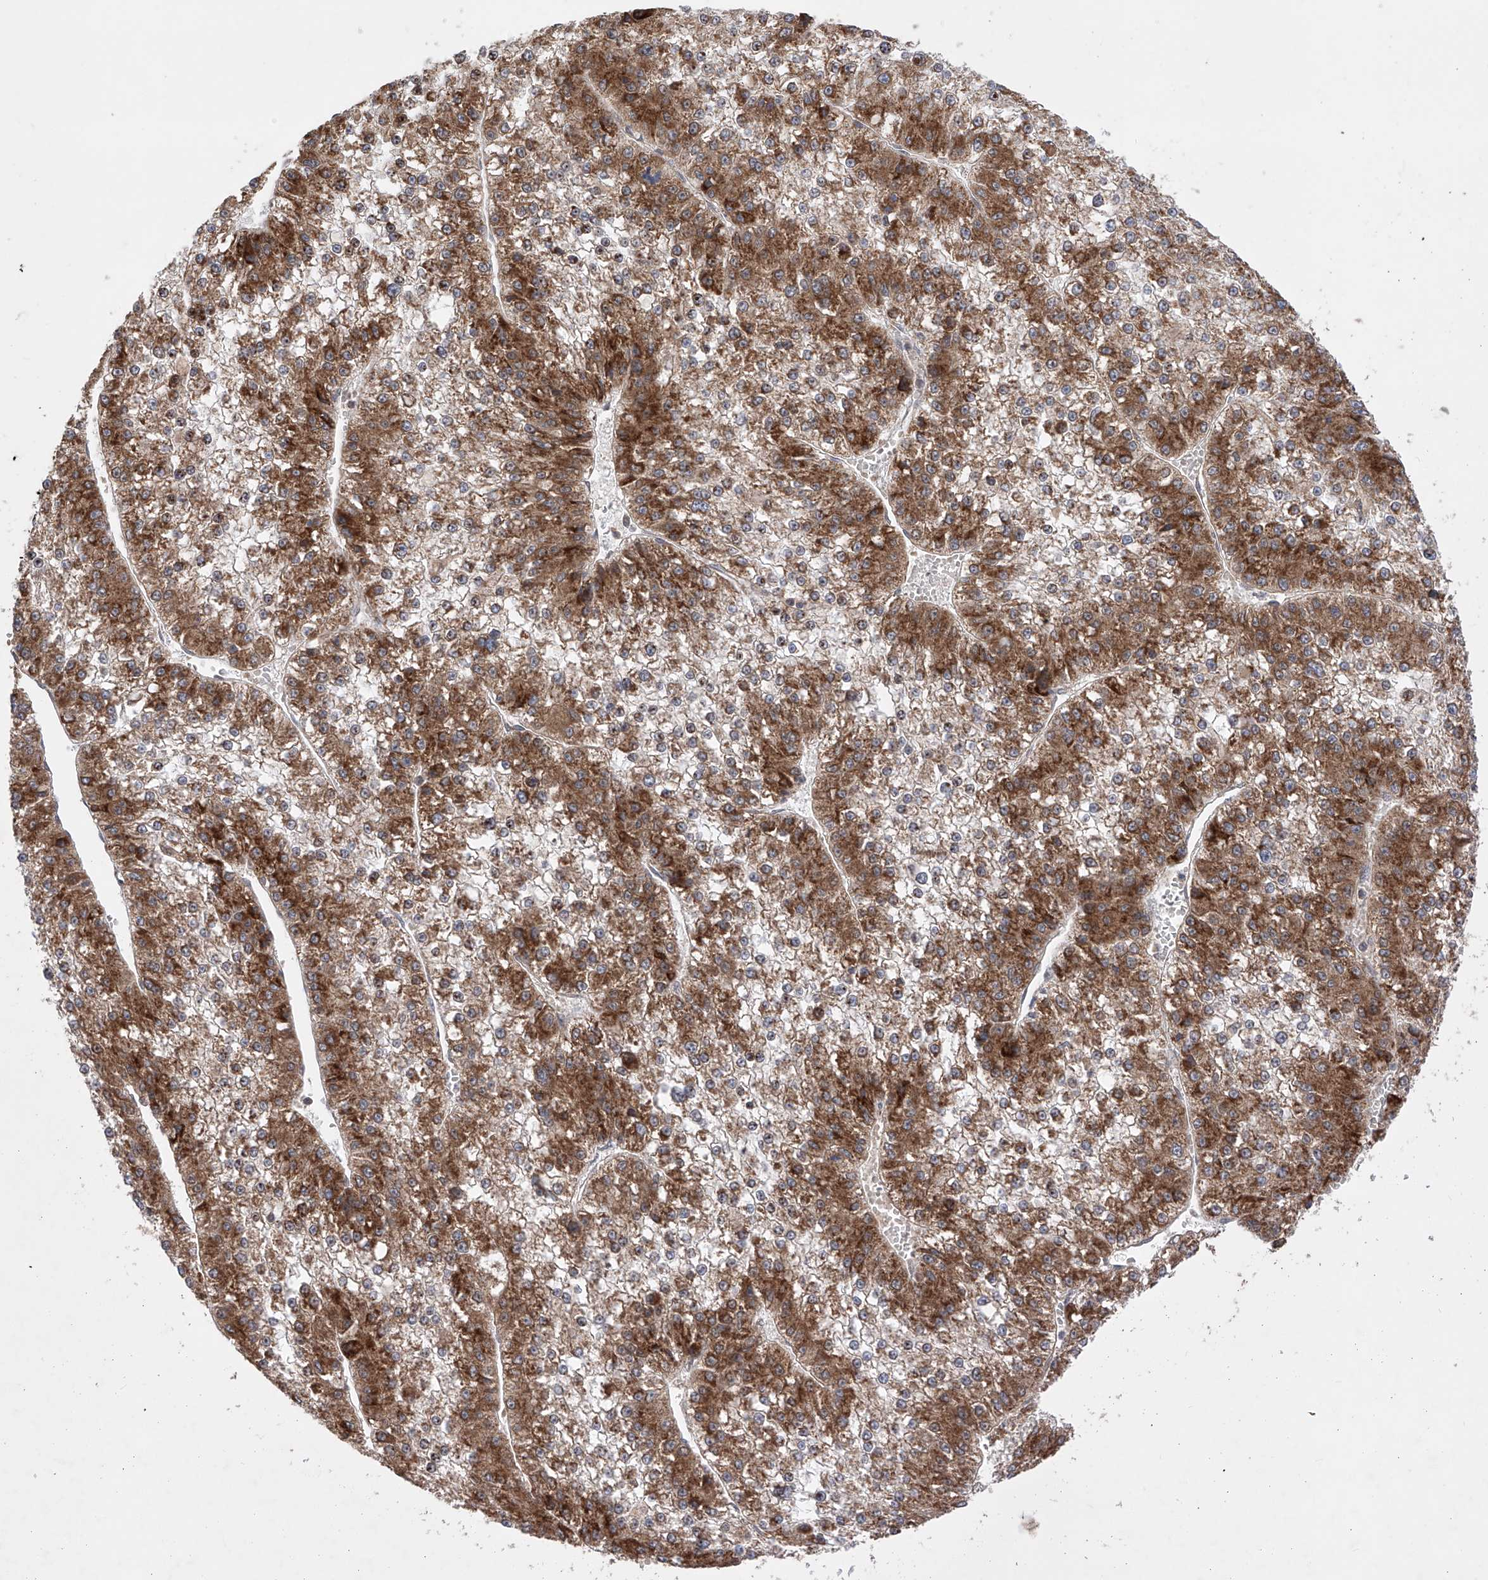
{"staining": {"intensity": "strong", "quantity": "25%-75%", "location": "cytoplasmic/membranous"}, "tissue": "liver cancer", "cell_type": "Tumor cells", "image_type": "cancer", "snomed": [{"axis": "morphology", "description": "Carcinoma, Hepatocellular, NOS"}, {"axis": "topography", "description": "Liver"}], "caption": "Immunohistochemistry (DAB (3,3'-diaminobenzidine)) staining of liver hepatocellular carcinoma reveals strong cytoplasmic/membranous protein positivity in approximately 25%-75% of tumor cells.", "gene": "SDHAF4", "patient": {"sex": "female", "age": 73}}